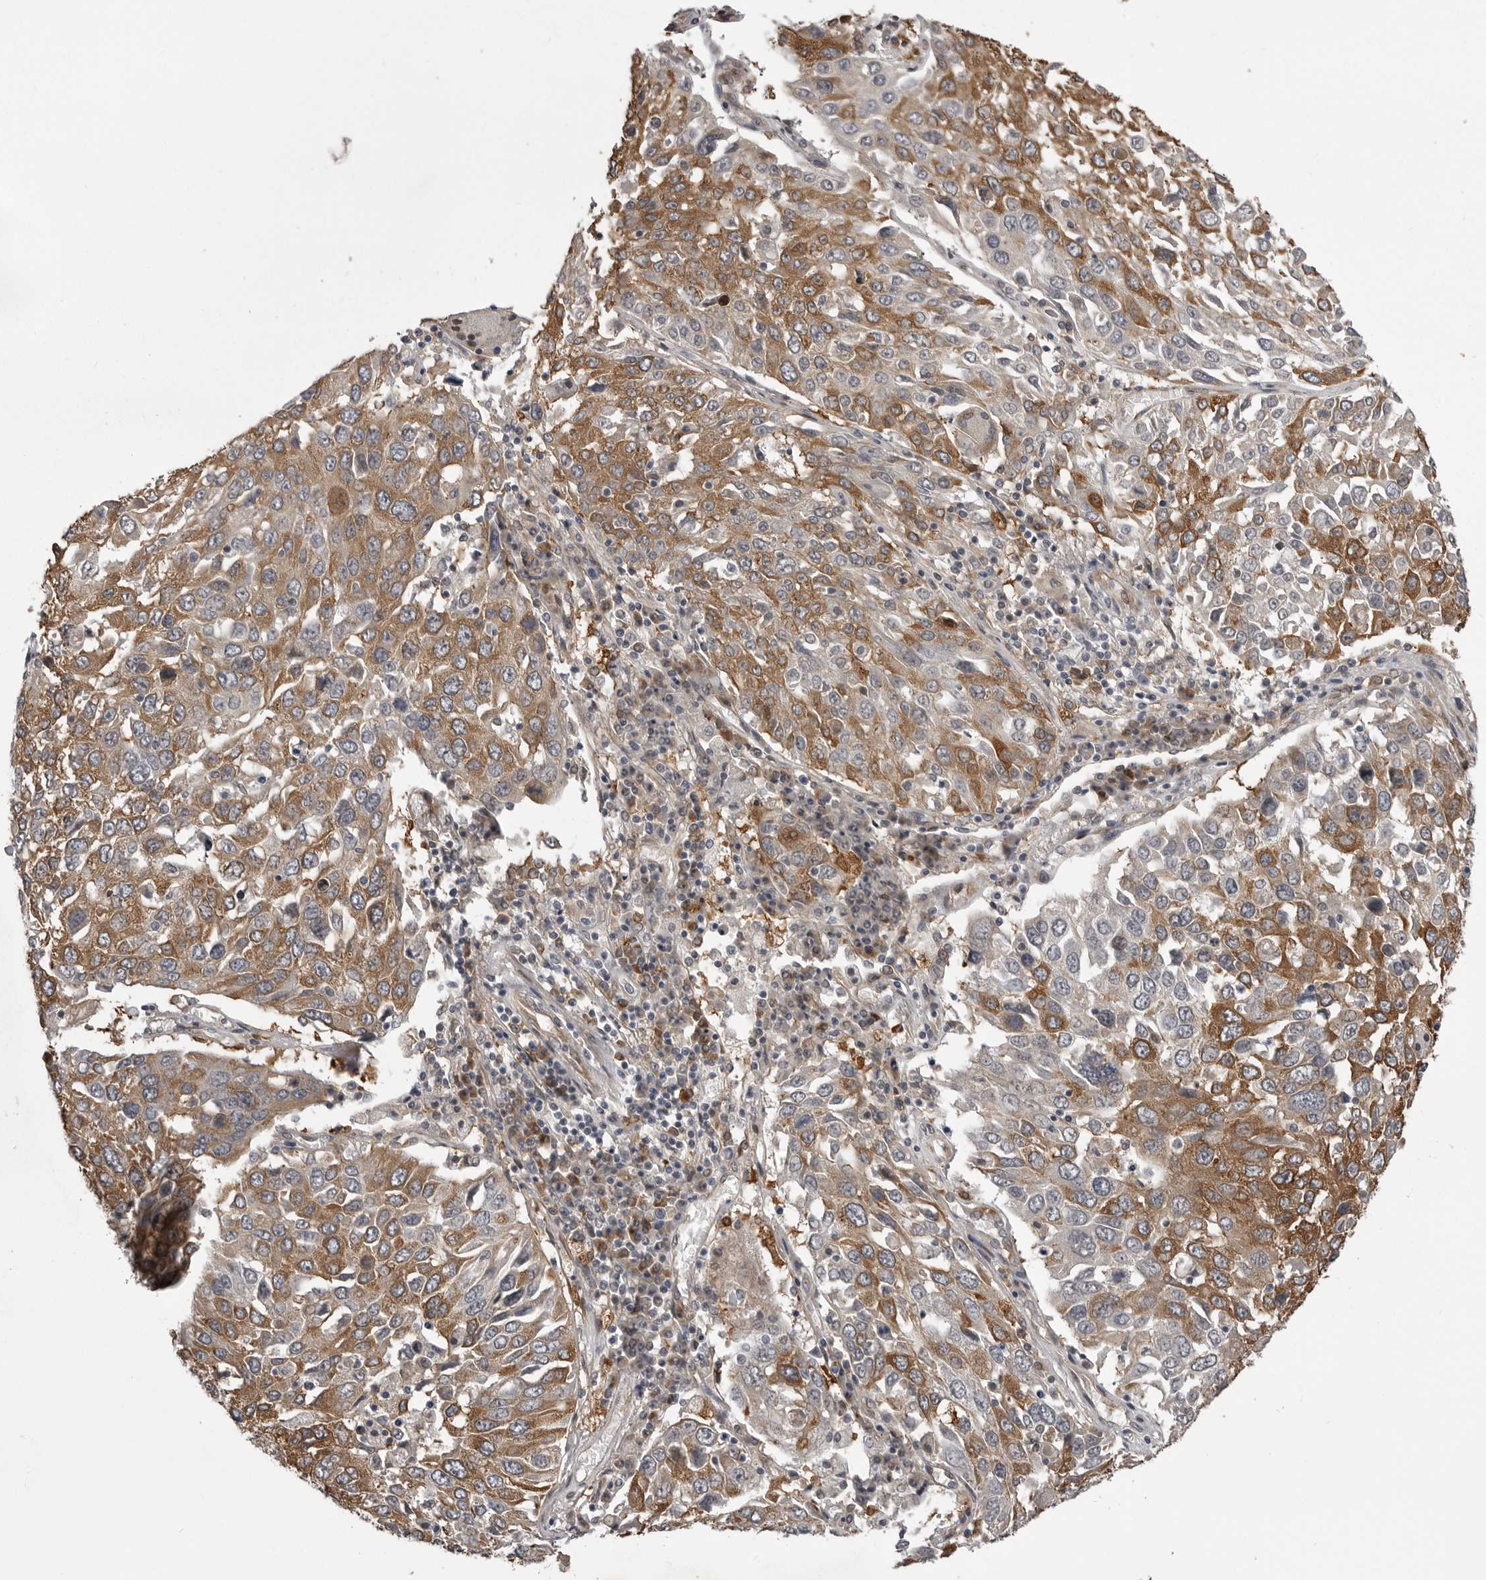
{"staining": {"intensity": "moderate", "quantity": ">75%", "location": "cytoplasmic/membranous"}, "tissue": "lung cancer", "cell_type": "Tumor cells", "image_type": "cancer", "snomed": [{"axis": "morphology", "description": "Squamous cell carcinoma, NOS"}, {"axis": "topography", "description": "Lung"}], "caption": "Immunohistochemical staining of lung cancer demonstrates medium levels of moderate cytoplasmic/membranous expression in approximately >75% of tumor cells.", "gene": "SNX16", "patient": {"sex": "male", "age": 65}}